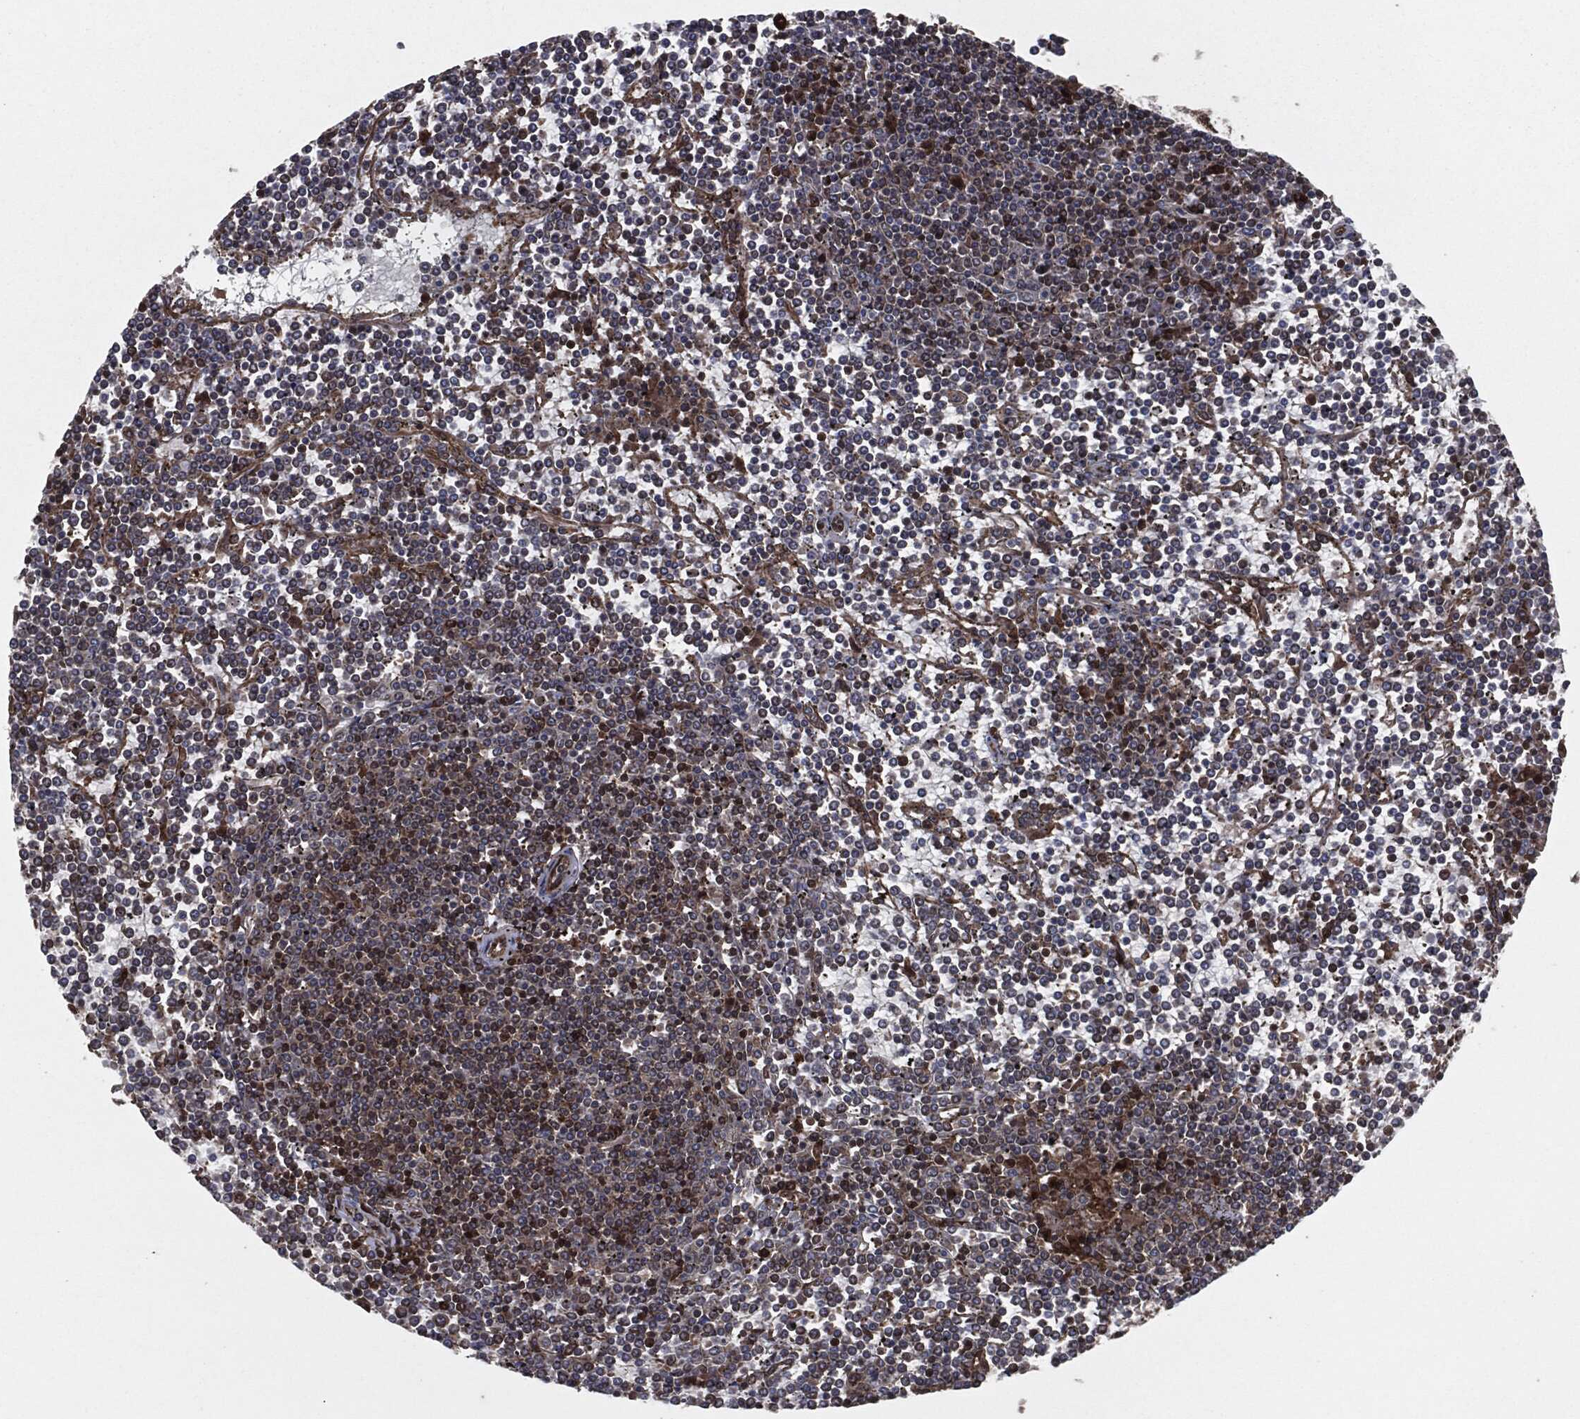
{"staining": {"intensity": "negative", "quantity": "none", "location": "none"}, "tissue": "lymphoma", "cell_type": "Tumor cells", "image_type": "cancer", "snomed": [{"axis": "morphology", "description": "Malignant lymphoma, non-Hodgkin's type, Low grade"}, {"axis": "topography", "description": "Spleen"}], "caption": "This photomicrograph is of lymphoma stained with IHC to label a protein in brown with the nuclei are counter-stained blue. There is no staining in tumor cells. (Immunohistochemistry, brightfield microscopy, high magnification).", "gene": "RAP1GDS1", "patient": {"sex": "female", "age": 19}}